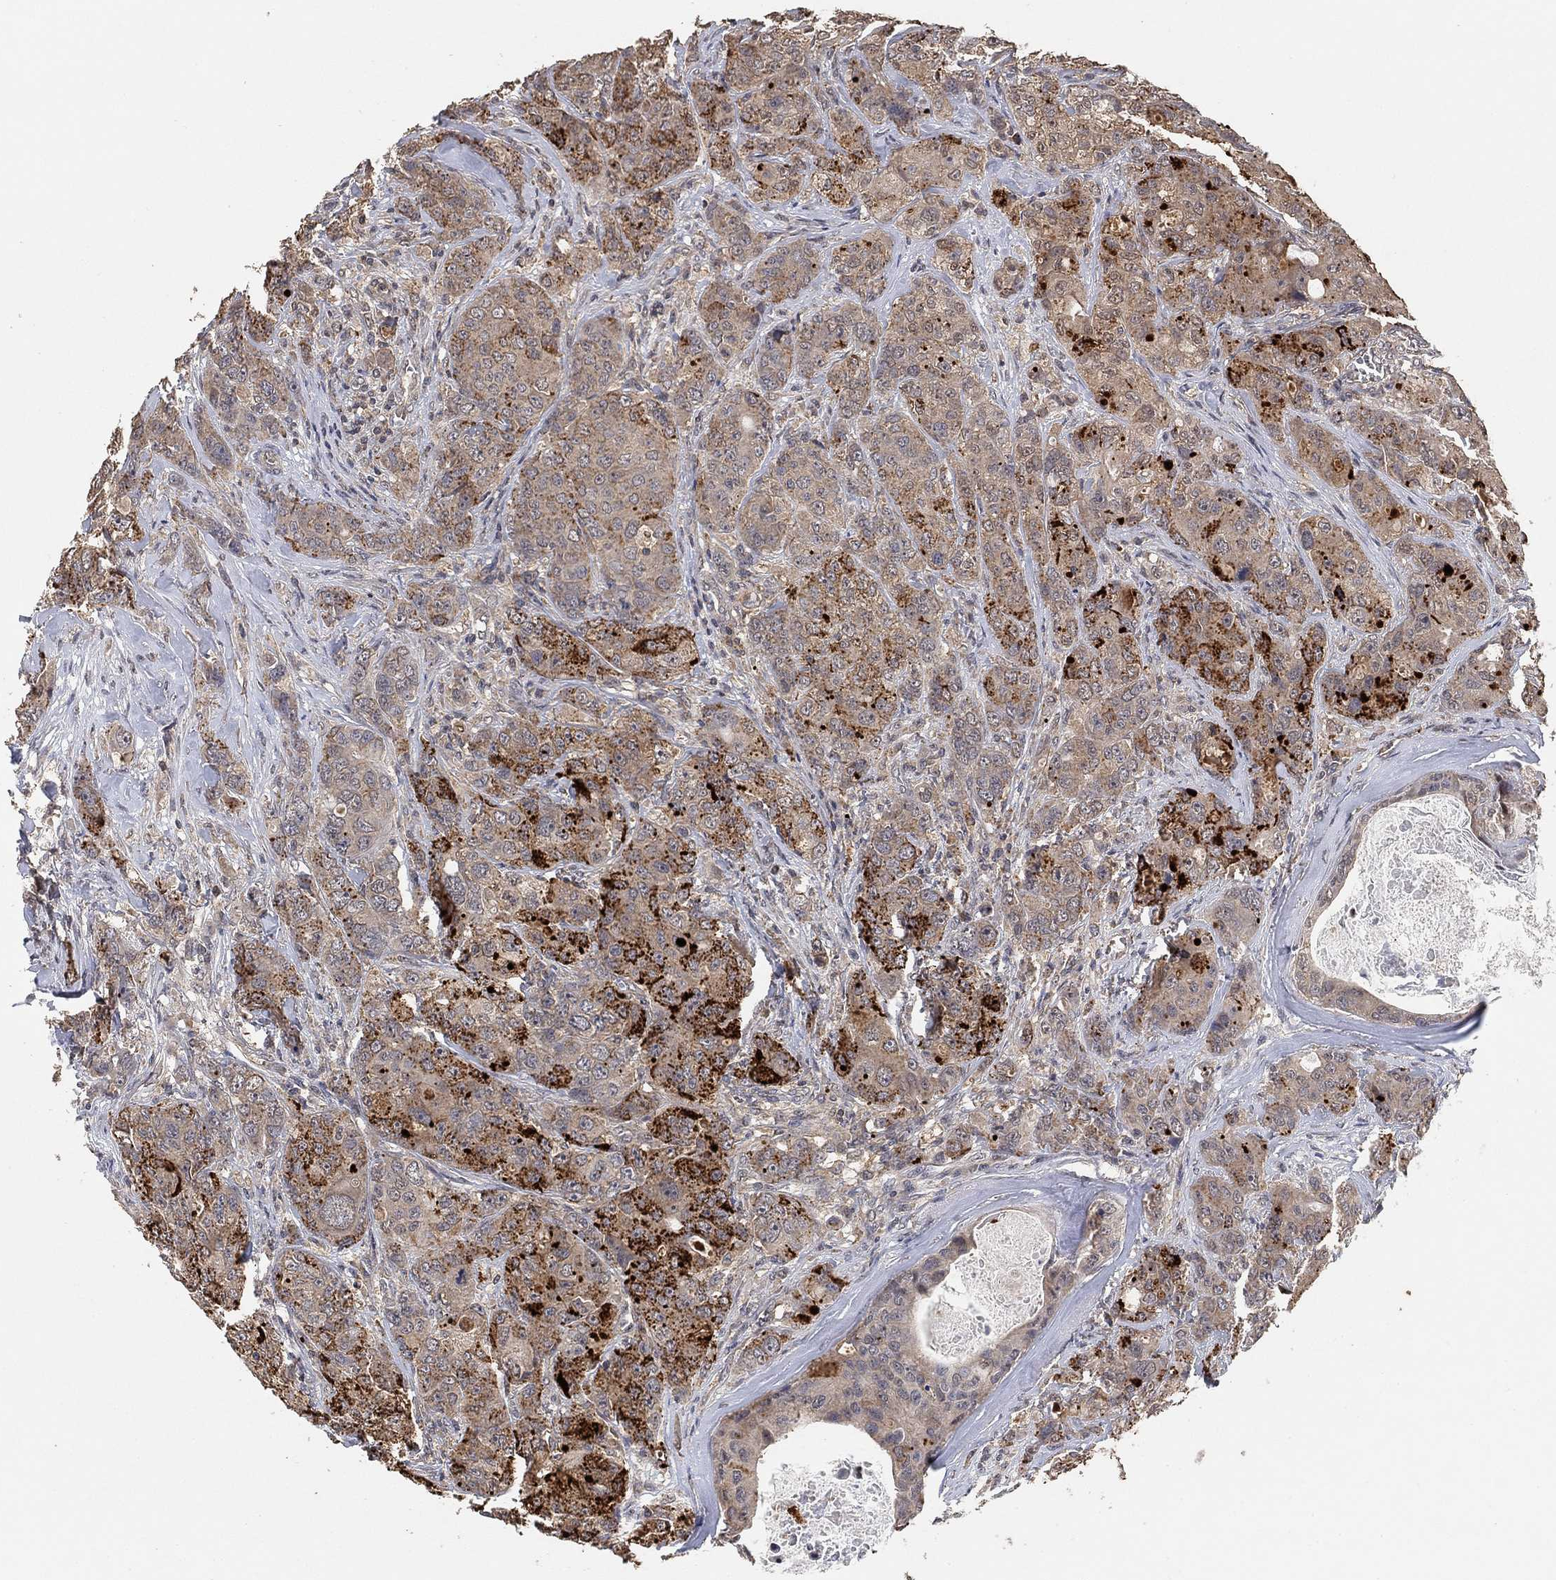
{"staining": {"intensity": "strong", "quantity": "<25%", "location": "cytoplasmic/membranous"}, "tissue": "breast cancer", "cell_type": "Tumor cells", "image_type": "cancer", "snomed": [{"axis": "morphology", "description": "Duct carcinoma"}, {"axis": "topography", "description": "Breast"}], "caption": "Breast infiltrating ductal carcinoma stained for a protein (brown) reveals strong cytoplasmic/membranous positive positivity in about <25% of tumor cells.", "gene": "CCDC43", "patient": {"sex": "female", "age": 43}}